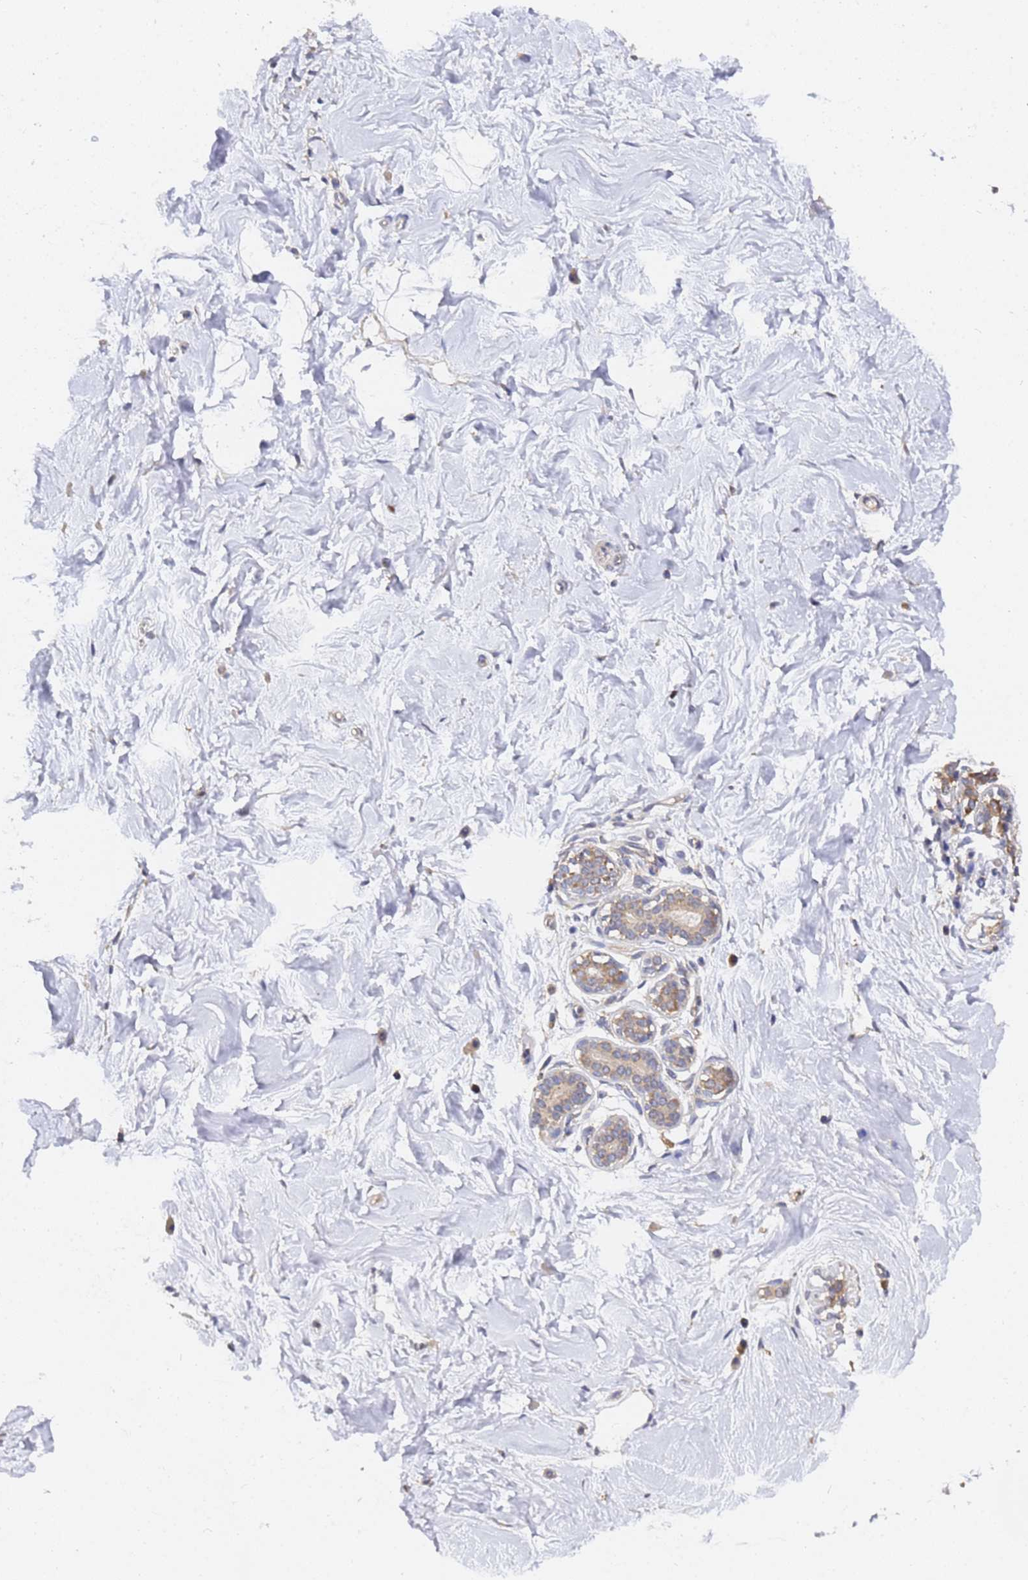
{"staining": {"intensity": "negative", "quantity": "none", "location": "none"}, "tissue": "breast", "cell_type": "Adipocytes", "image_type": "normal", "snomed": [{"axis": "morphology", "description": "Normal tissue, NOS"}, {"axis": "morphology", "description": "Adenoma, NOS"}, {"axis": "topography", "description": "Breast"}], "caption": "IHC image of benign breast: human breast stained with DAB demonstrates no significant protein staining in adipocytes. (Stains: DAB immunohistochemistry (IHC) with hematoxylin counter stain, Microscopy: brightfield microscopy at high magnification).", "gene": "ALS2CL", "patient": {"sex": "female", "age": 23}}